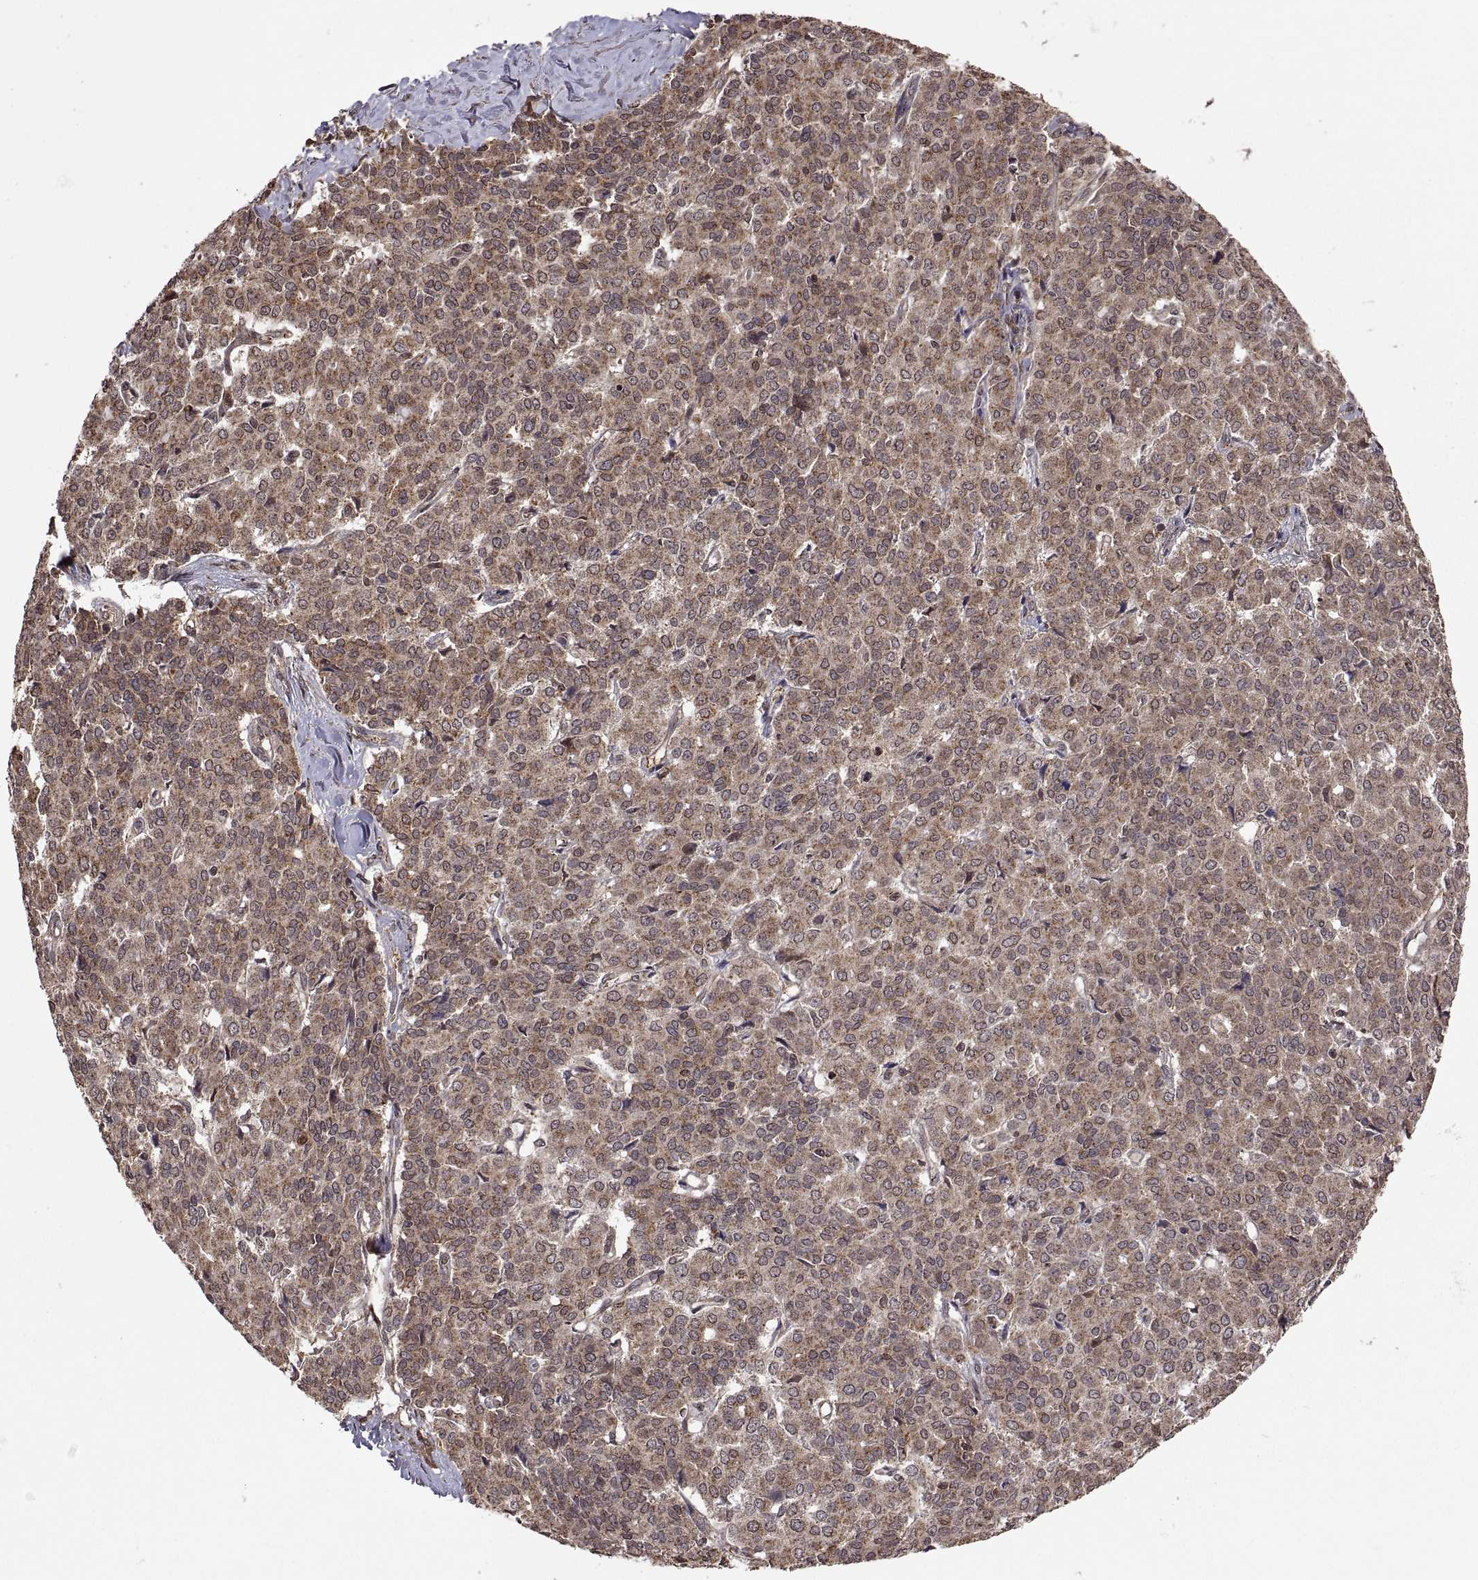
{"staining": {"intensity": "weak", "quantity": ">75%", "location": "cytoplasmic/membranous"}, "tissue": "liver cancer", "cell_type": "Tumor cells", "image_type": "cancer", "snomed": [{"axis": "morphology", "description": "Cholangiocarcinoma"}, {"axis": "topography", "description": "Liver"}], "caption": "Immunohistochemistry photomicrograph of cholangiocarcinoma (liver) stained for a protein (brown), which displays low levels of weak cytoplasmic/membranous positivity in about >75% of tumor cells.", "gene": "ZNRF2", "patient": {"sex": "female", "age": 47}}